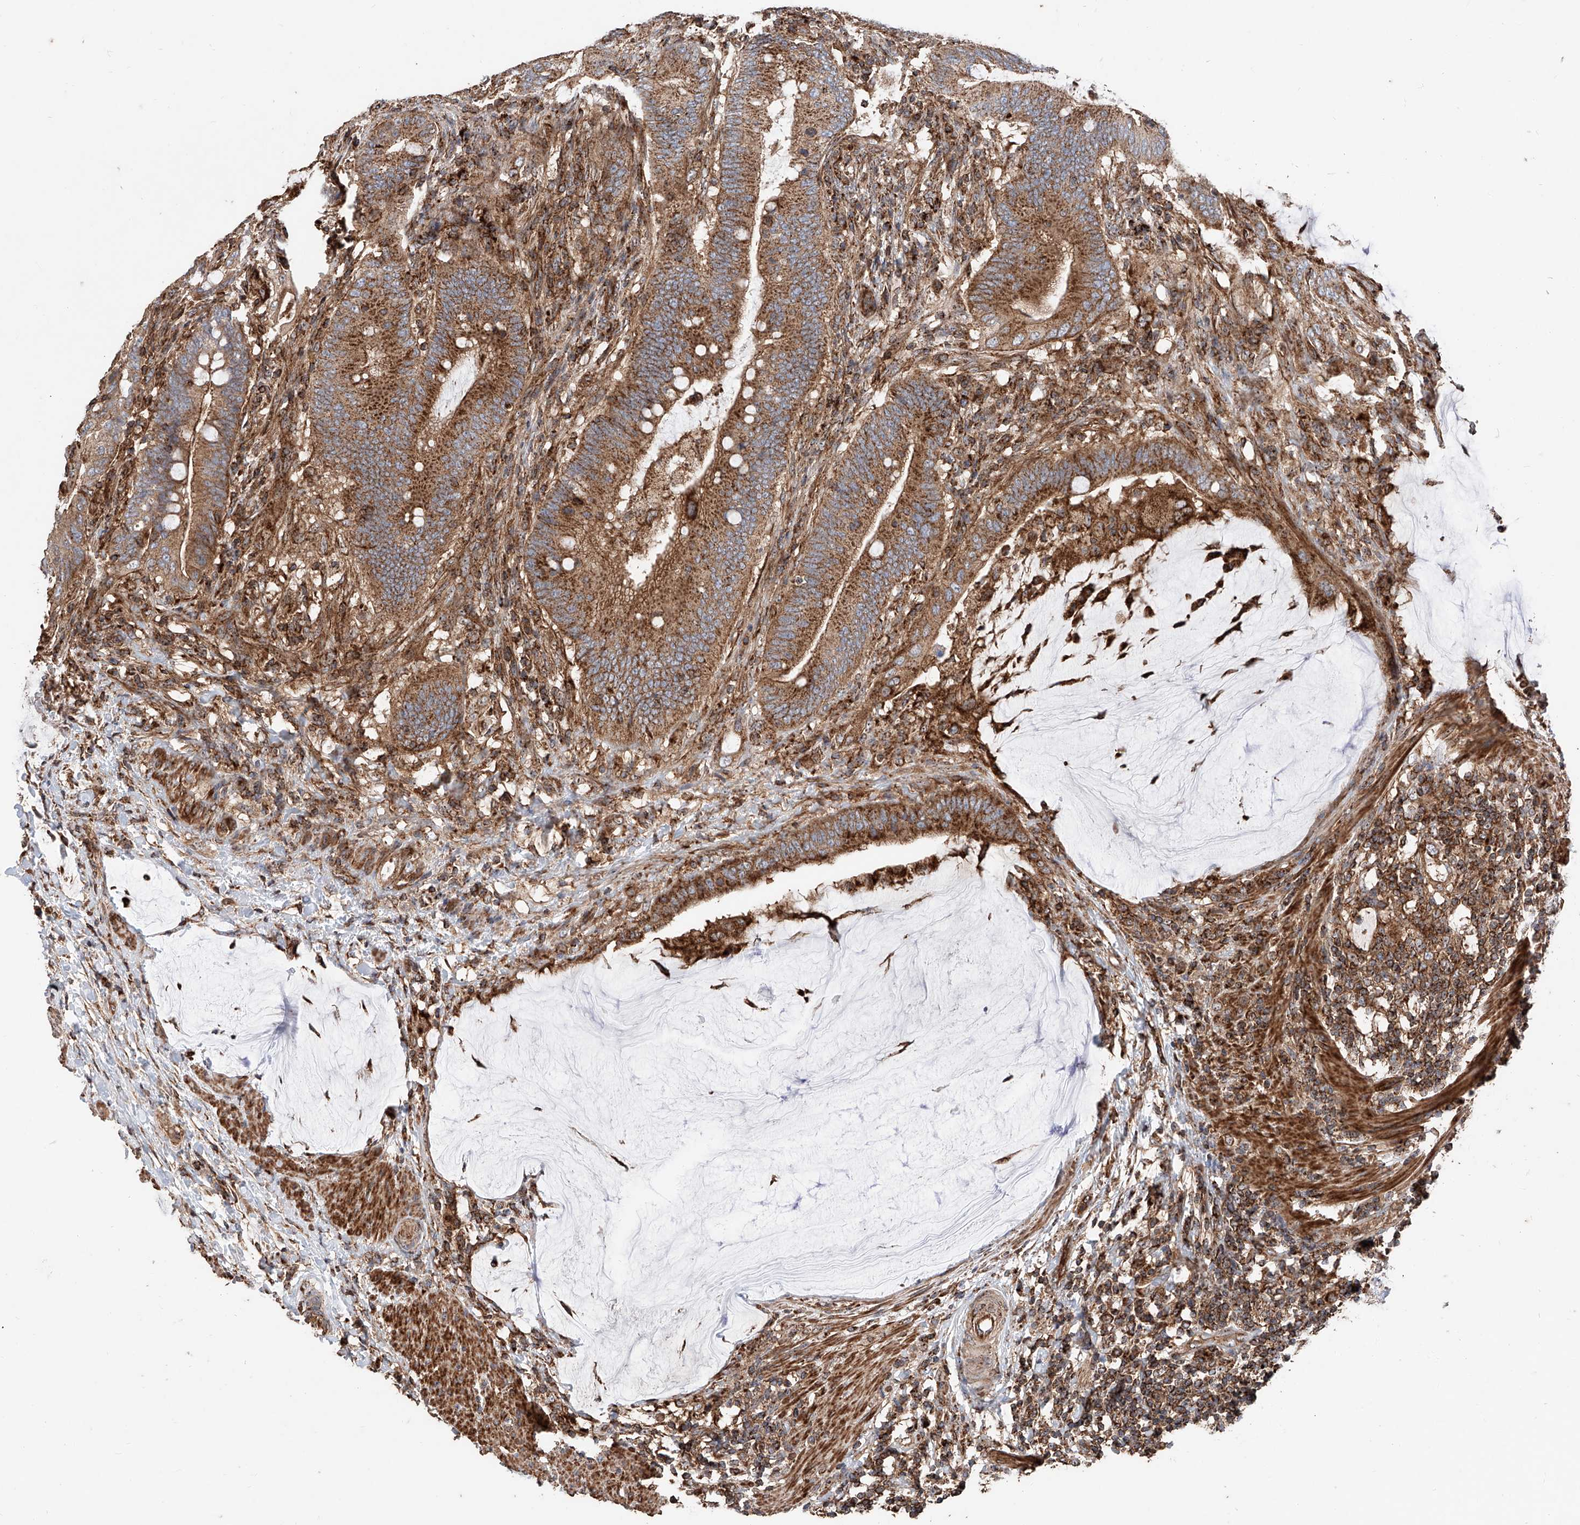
{"staining": {"intensity": "moderate", "quantity": ">75%", "location": "cytoplasmic/membranous"}, "tissue": "colorectal cancer", "cell_type": "Tumor cells", "image_type": "cancer", "snomed": [{"axis": "morphology", "description": "Adenocarcinoma, NOS"}, {"axis": "topography", "description": "Colon"}], "caption": "IHC (DAB (3,3'-diaminobenzidine)) staining of colorectal adenocarcinoma demonstrates moderate cytoplasmic/membranous protein positivity in approximately >75% of tumor cells. Using DAB (3,3'-diaminobenzidine) (brown) and hematoxylin (blue) stains, captured at high magnification using brightfield microscopy.", "gene": "PISD", "patient": {"sex": "female", "age": 66}}